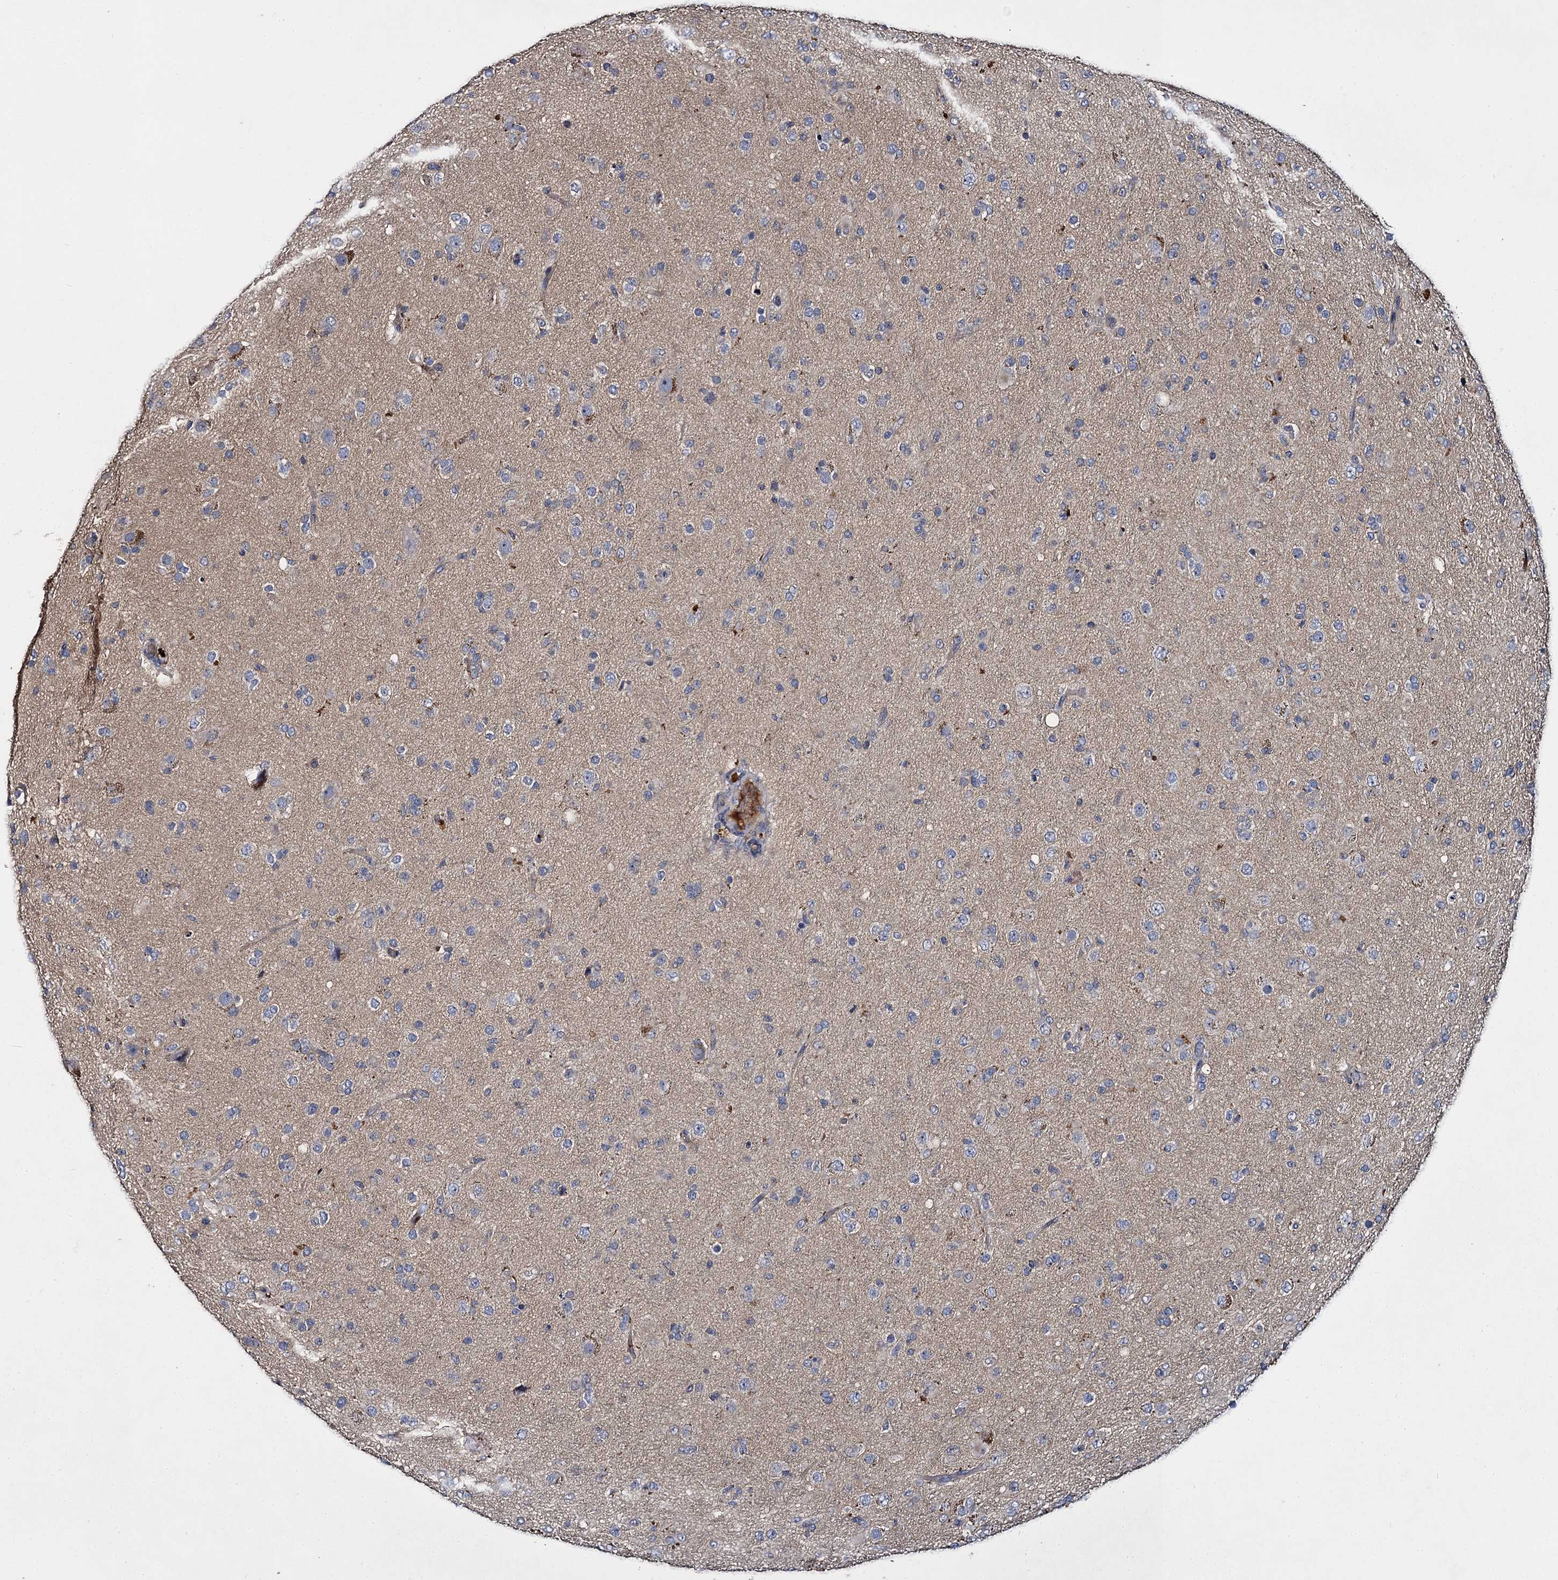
{"staining": {"intensity": "negative", "quantity": "none", "location": "none"}, "tissue": "glioma", "cell_type": "Tumor cells", "image_type": "cancer", "snomed": [{"axis": "morphology", "description": "Glioma, malignant, Low grade"}, {"axis": "topography", "description": "Brain"}], "caption": "High power microscopy histopathology image of an immunohistochemistry (IHC) micrograph of low-grade glioma (malignant), revealing no significant positivity in tumor cells.", "gene": "SLC11A2", "patient": {"sex": "male", "age": 65}}